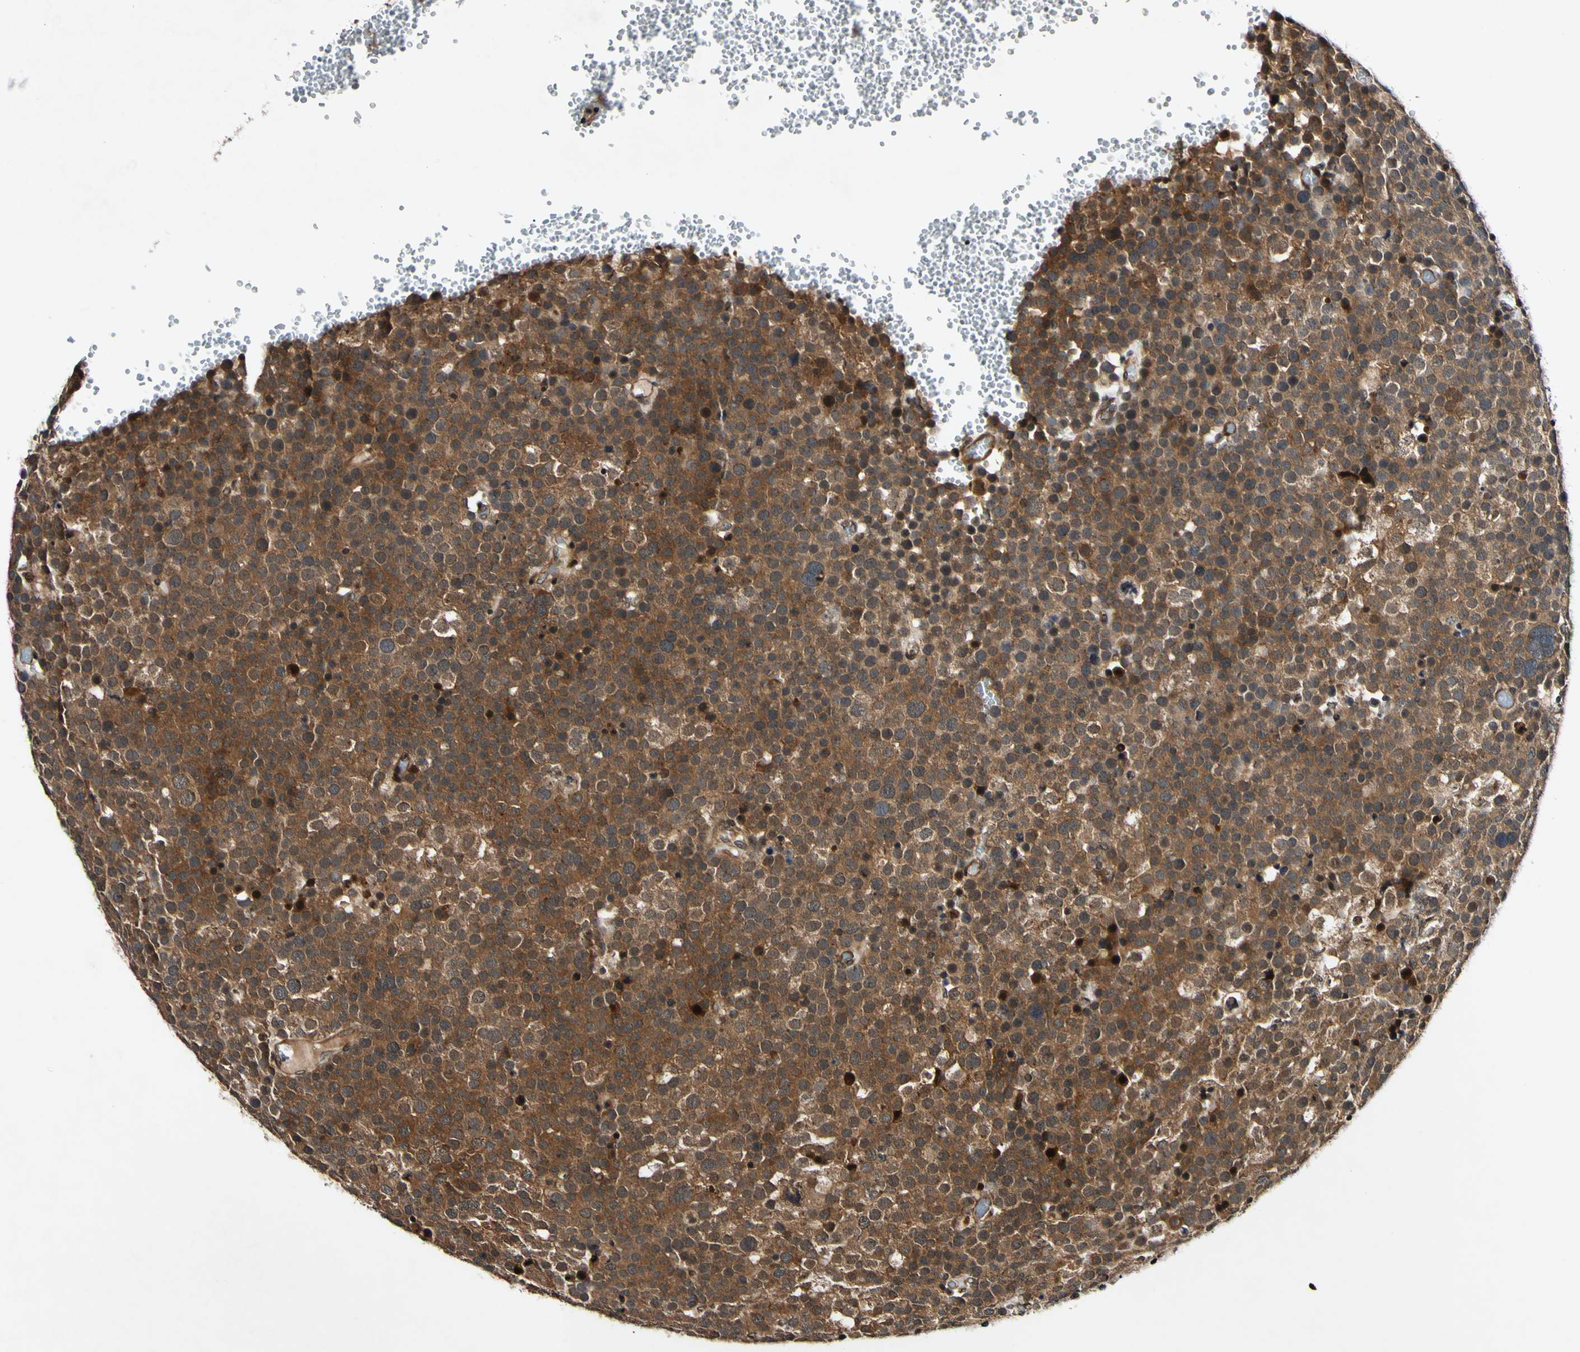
{"staining": {"intensity": "moderate", "quantity": ">75%", "location": "cytoplasmic/membranous,nuclear"}, "tissue": "testis cancer", "cell_type": "Tumor cells", "image_type": "cancer", "snomed": [{"axis": "morphology", "description": "Seminoma, NOS"}, {"axis": "topography", "description": "Testis"}], "caption": "Human testis cancer stained for a protein (brown) reveals moderate cytoplasmic/membranous and nuclear positive expression in about >75% of tumor cells.", "gene": "CSNK1E", "patient": {"sex": "male", "age": 71}}